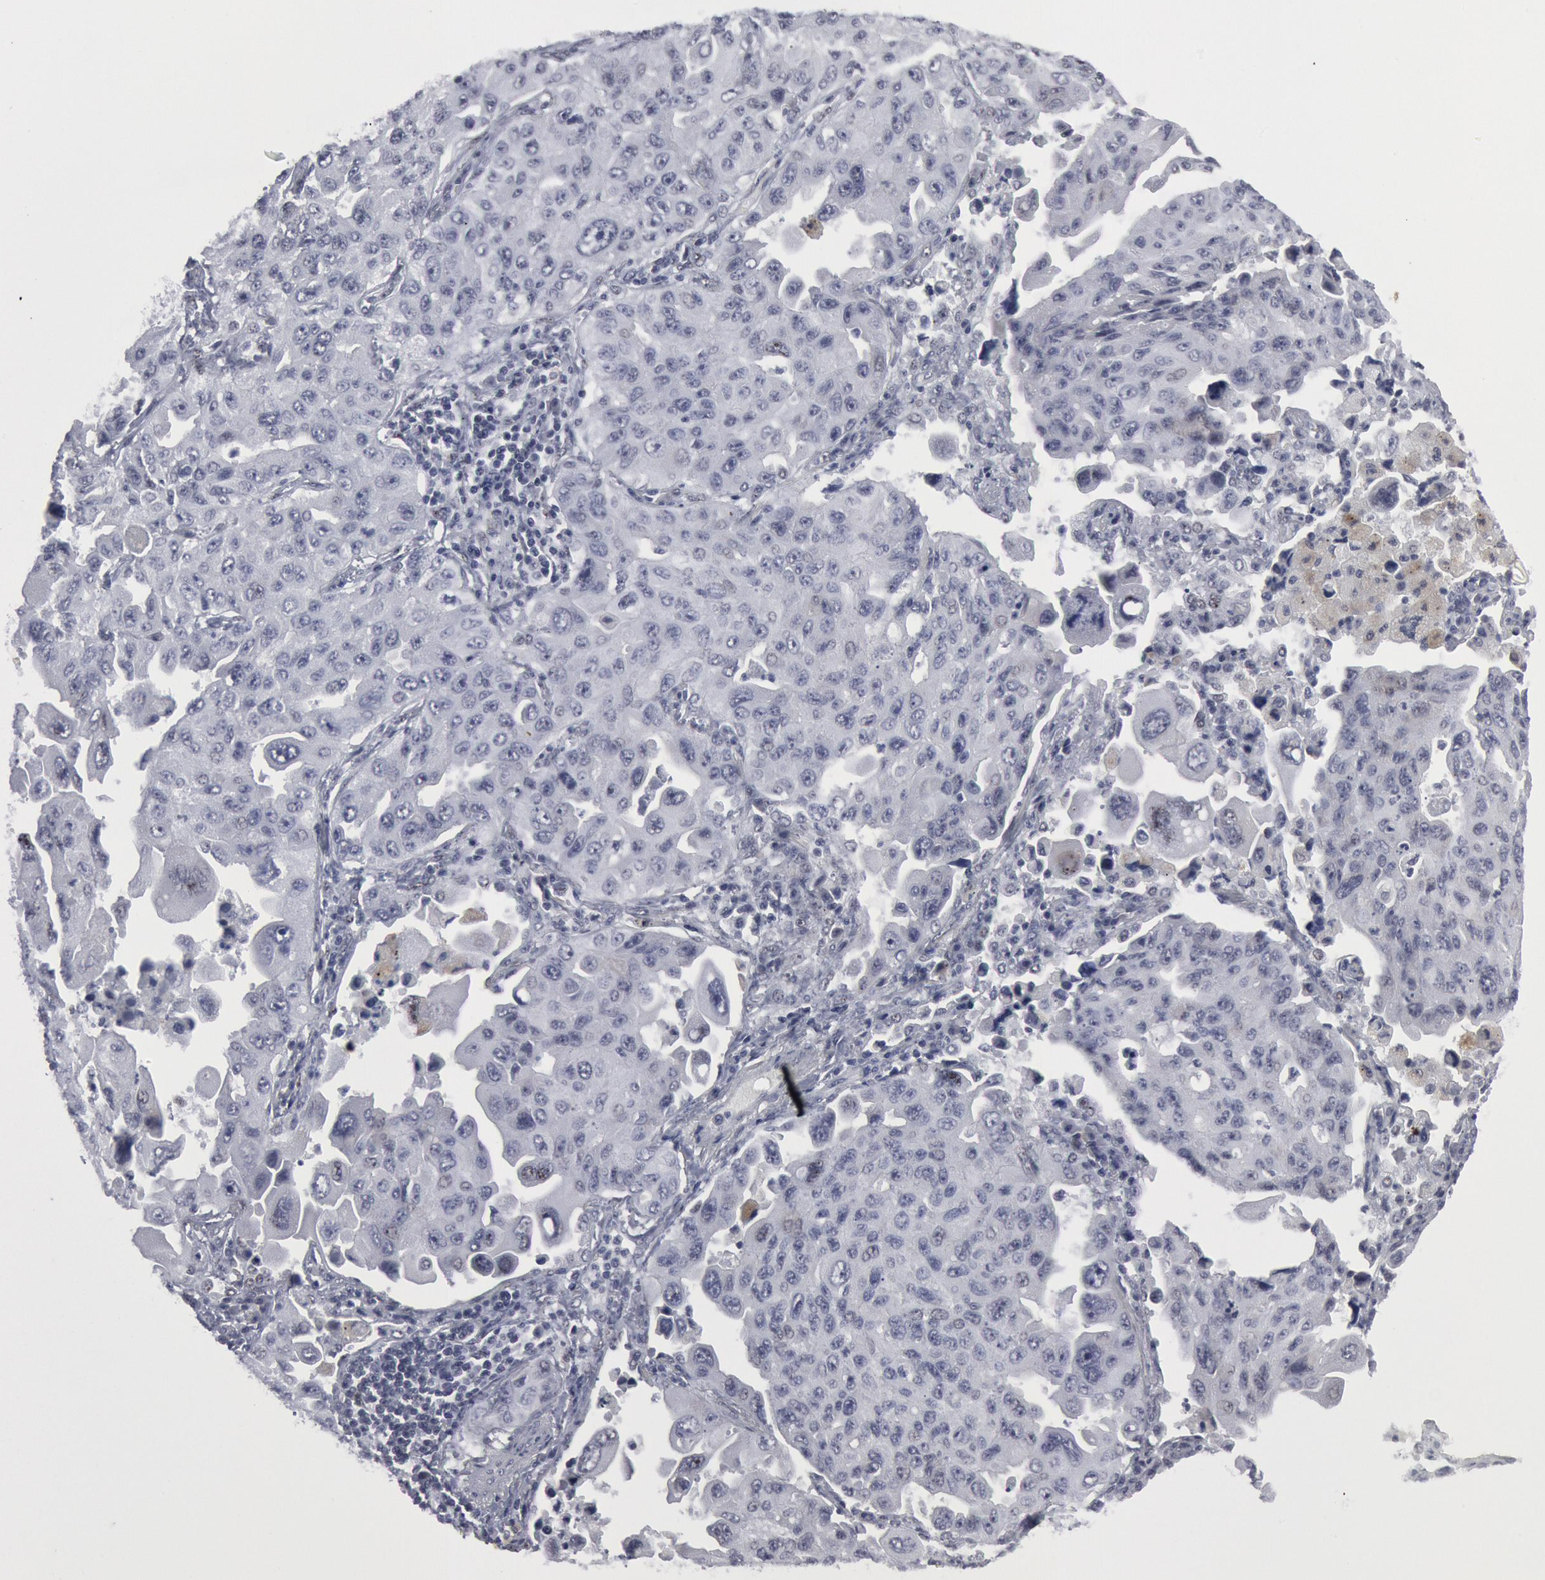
{"staining": {"intensity": "negative", "quantity": "none", "location": "none"}, "tissue": "lung cancer", "cell_type": "Tumor cells", "image_type": "cancer", "snomed": [{"axis": "morphology", "description": "Adenocarcinoma, NOS"}, {"axis": "topography", "description": "Lung"}], "caption": "This is an immunohistochemistry (IHC) histopathology image of adenocarcinoma (lung). There is no positivity in tumor cells.", "gene": "FOXO1", "patient": {"sex": "male", "age": 64}}